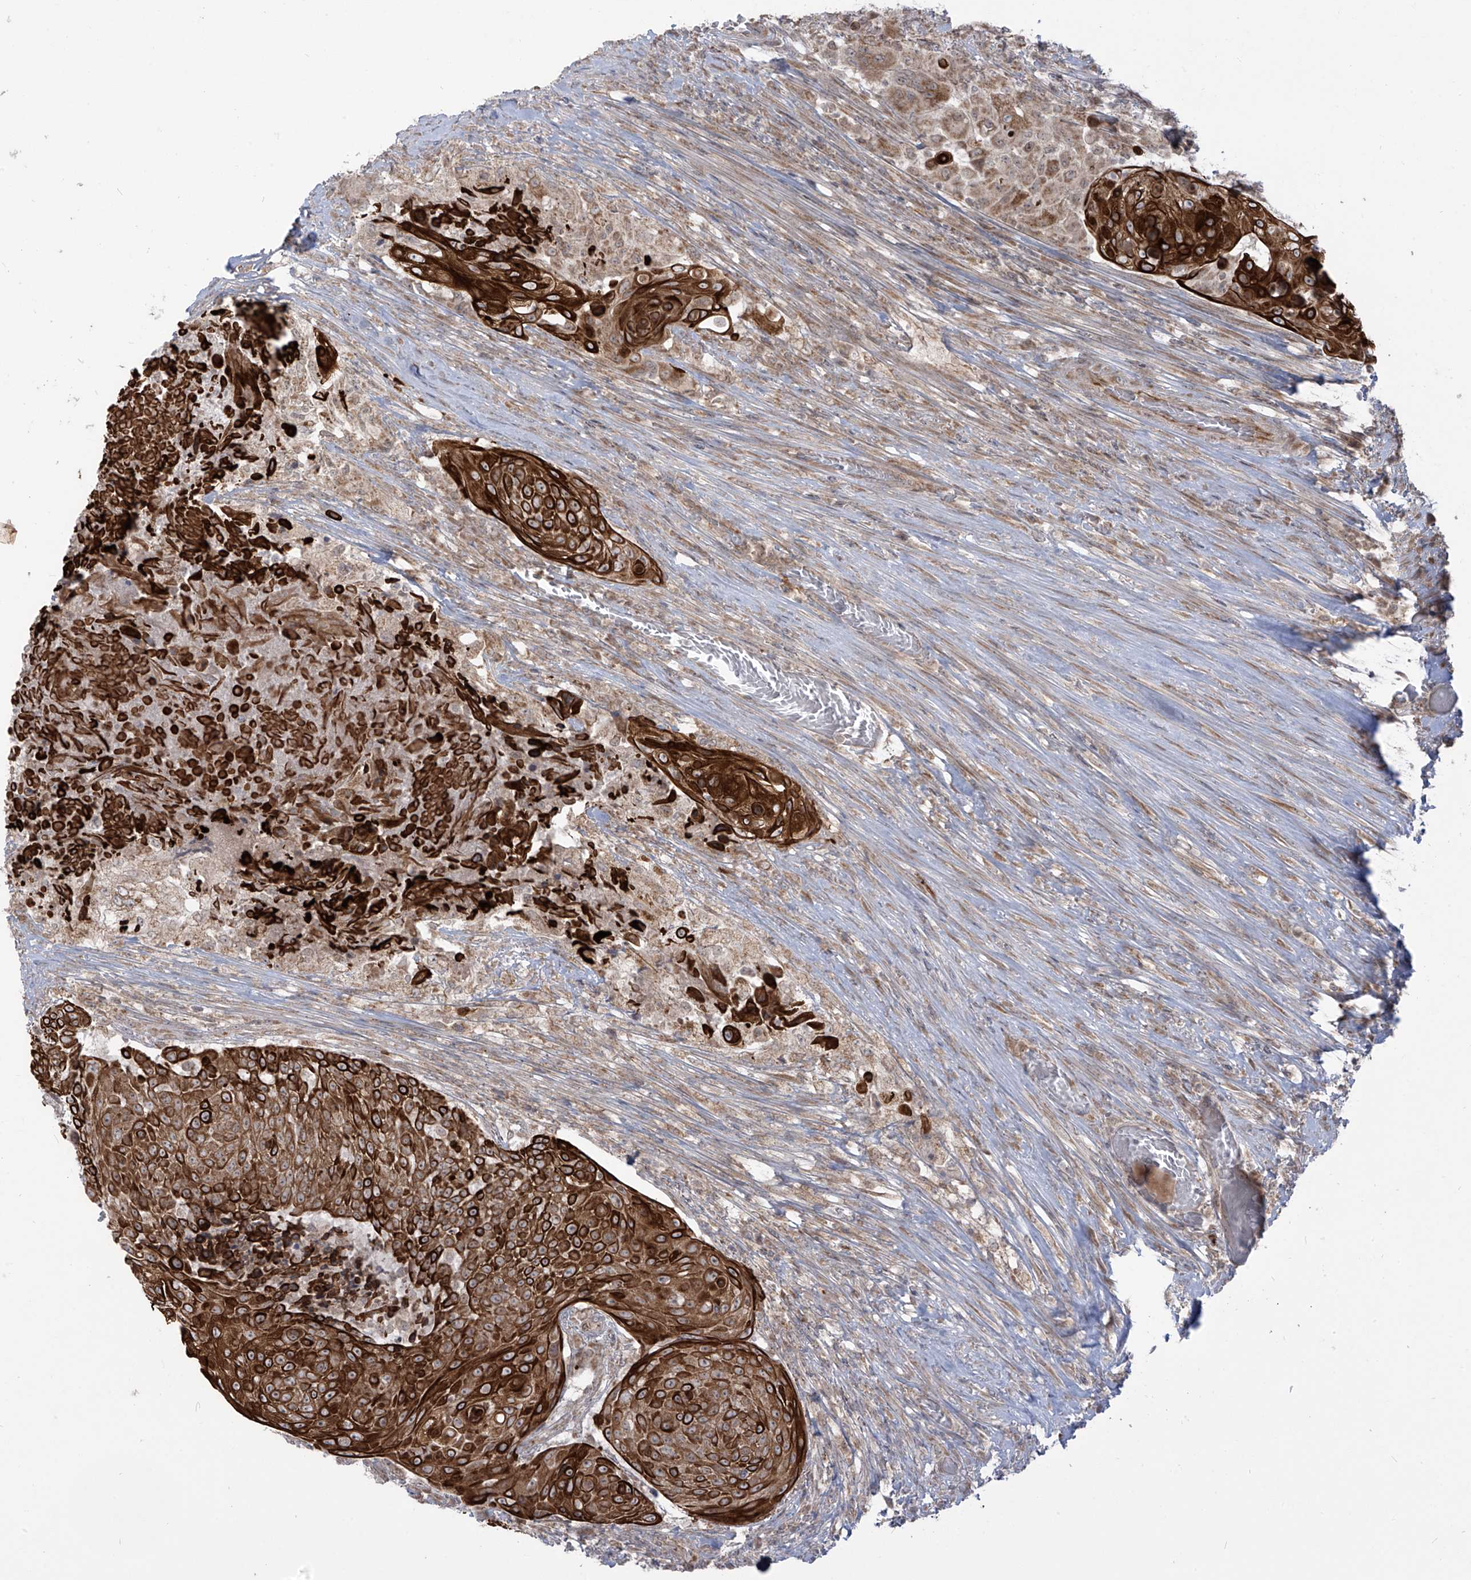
{"staining": {"intensity": "strong", "quantity": ">75%", "location": "cytoplasmic/membranous"}, "tissue": "urothelial cancer", "cell_type": "Tumor cells", "image_type": "cancer", "snomed": [{"axis": "morphology", "description": "Urothelial carcinoma, High grade"}, {"axis": "topography", "description": "Urinary bladder"}], "caption": "Protein staining reveals strong cytoplasmic/membranous positivity in approximately >75% of tumor cells in urothelial cancer.", "gene": "TRIM67", "patient": {"sex": "female", "age": 63}}